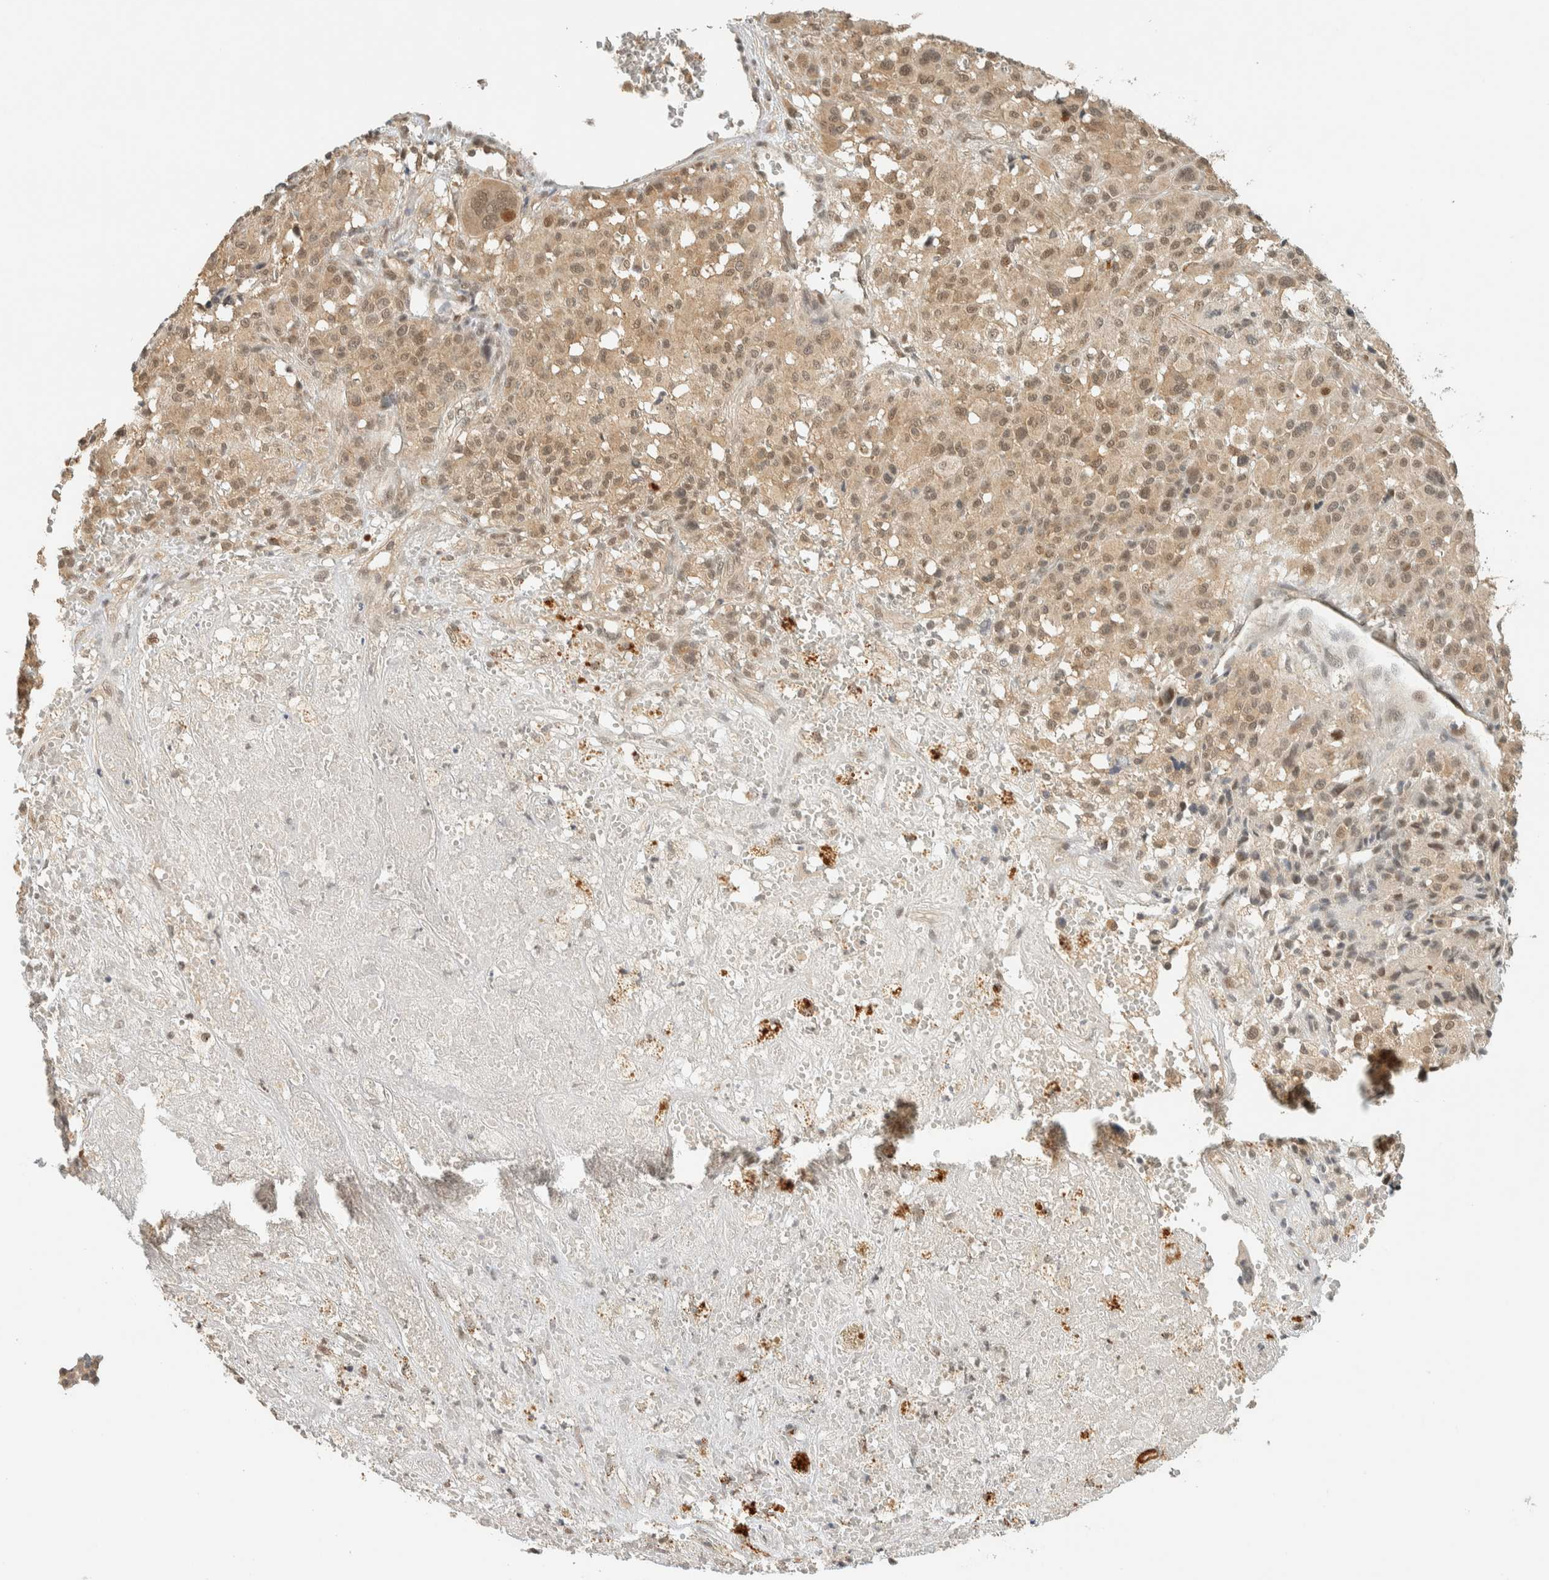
{"staining": {"intensity": "weak", "quantity": ">75%", "location": "cytoplasmic/membranous"}, "tissue": "melanoma", "cell_type": "Tumor cells", "image_type": "cancer", "snomed": [{"axis": "morphology", "description": "Malignant melanoma, Metastatic site"}, {"axis": "topography", "description": "Skin"}], "caption": "IHC image of neoplastic tissue: melanoma stained using immunohistochemistry shows low levels of weak protein expression localized specifically in the cytoplasmic/membranous of tumor cells, appearing as a cytoplasmic/membranous brown color.", "gene": "KIFAP3", "patient": {"sex": "female", "age": 74}}